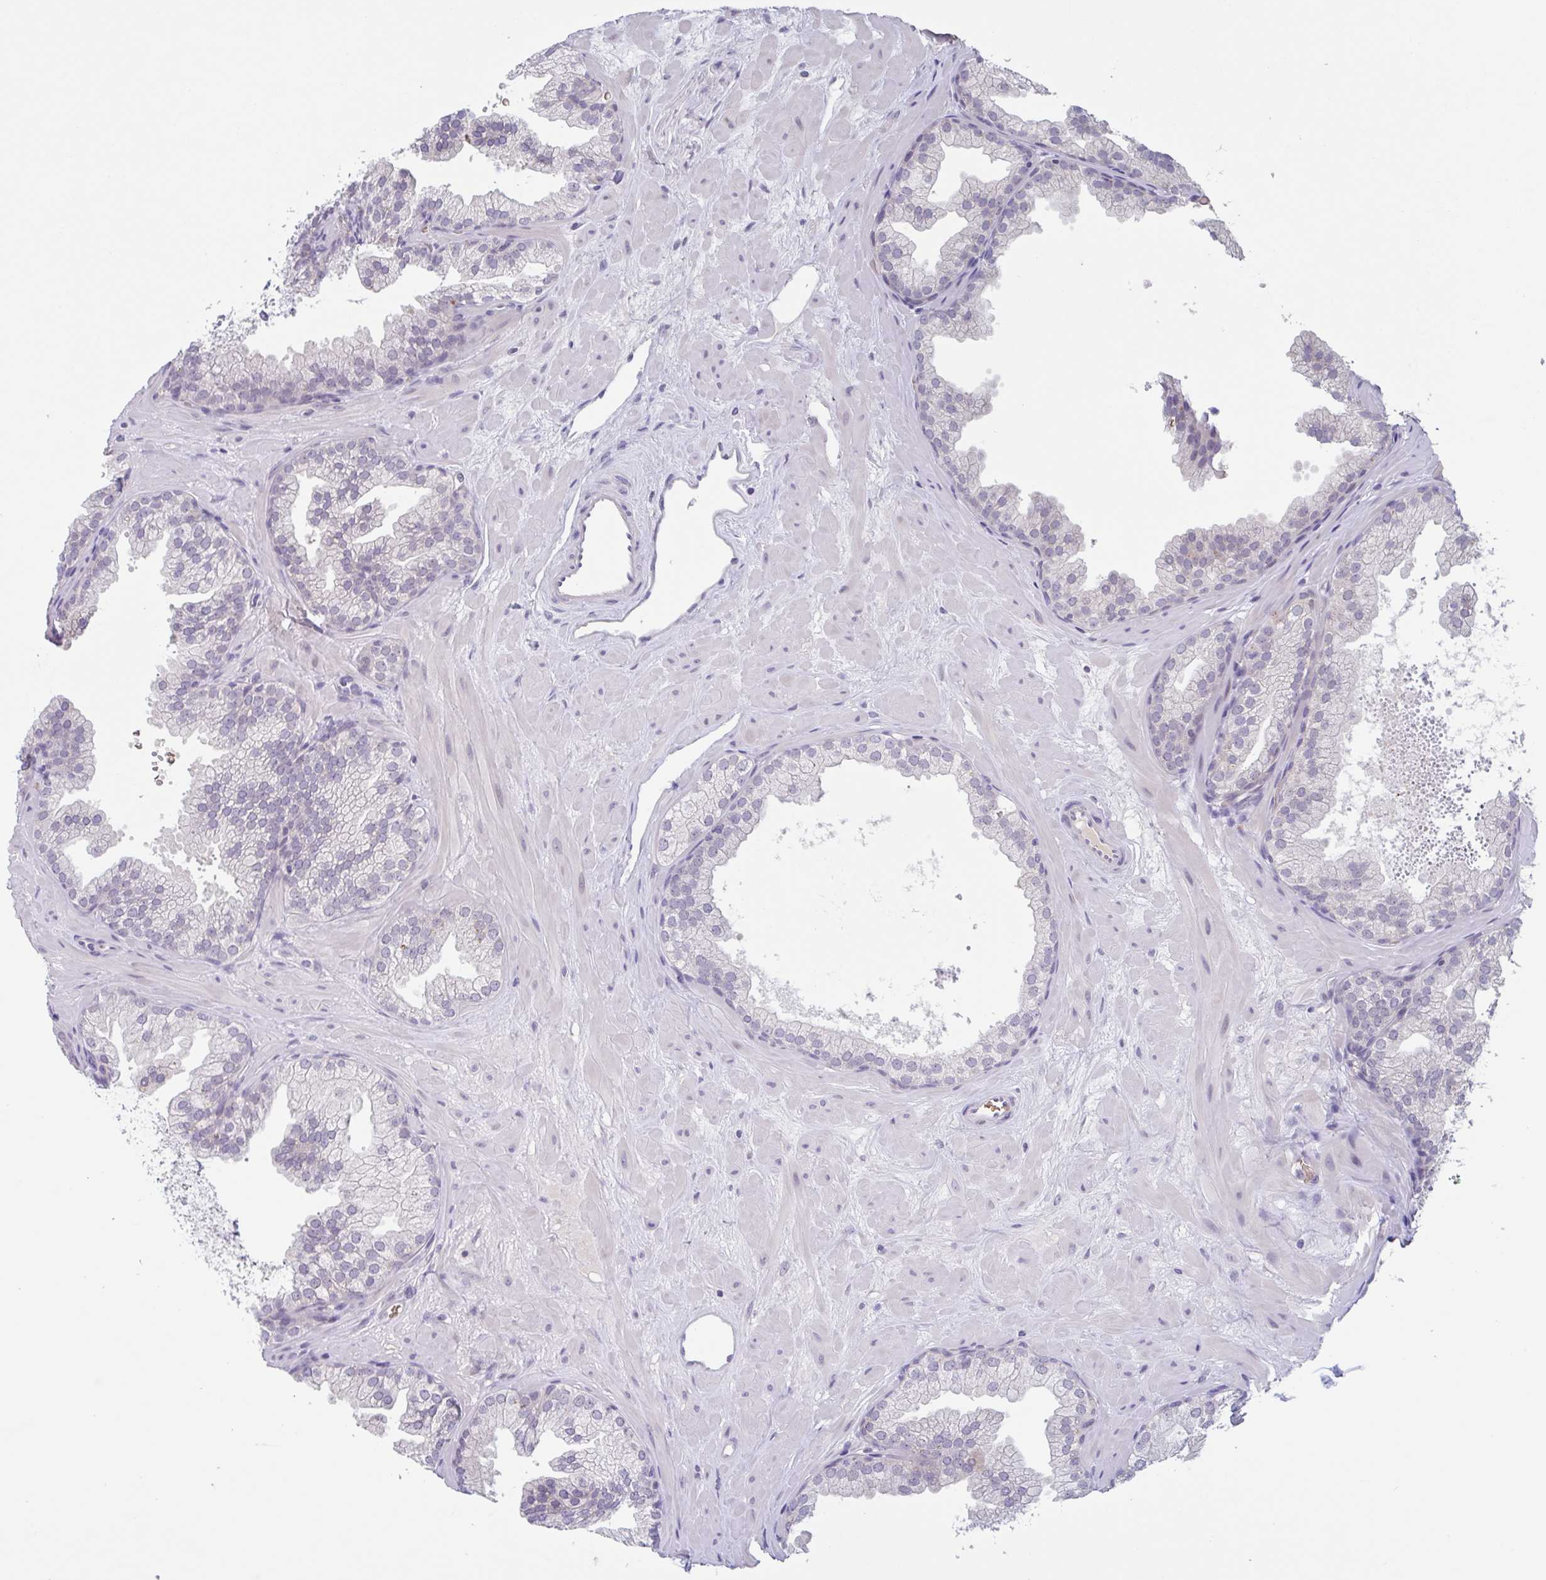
{"staining": {"intensity": "negative", "quantity": "none", "location": "none"}, "tissue": "prostate", "cell_type": "Glandular cells", "image_type": "normal", "snomed": [{"axis": "morphology", "description": "Normal tissue, NOS"}, {"axis": "topography", "description": "Prostate"}], "caption": "Histopathology image shows no protein expression in glandular cells of benign prostate. Nuclei are stained in blue.", "gene": "RHAG", "patient": {"sex": "male", "age": 37}}